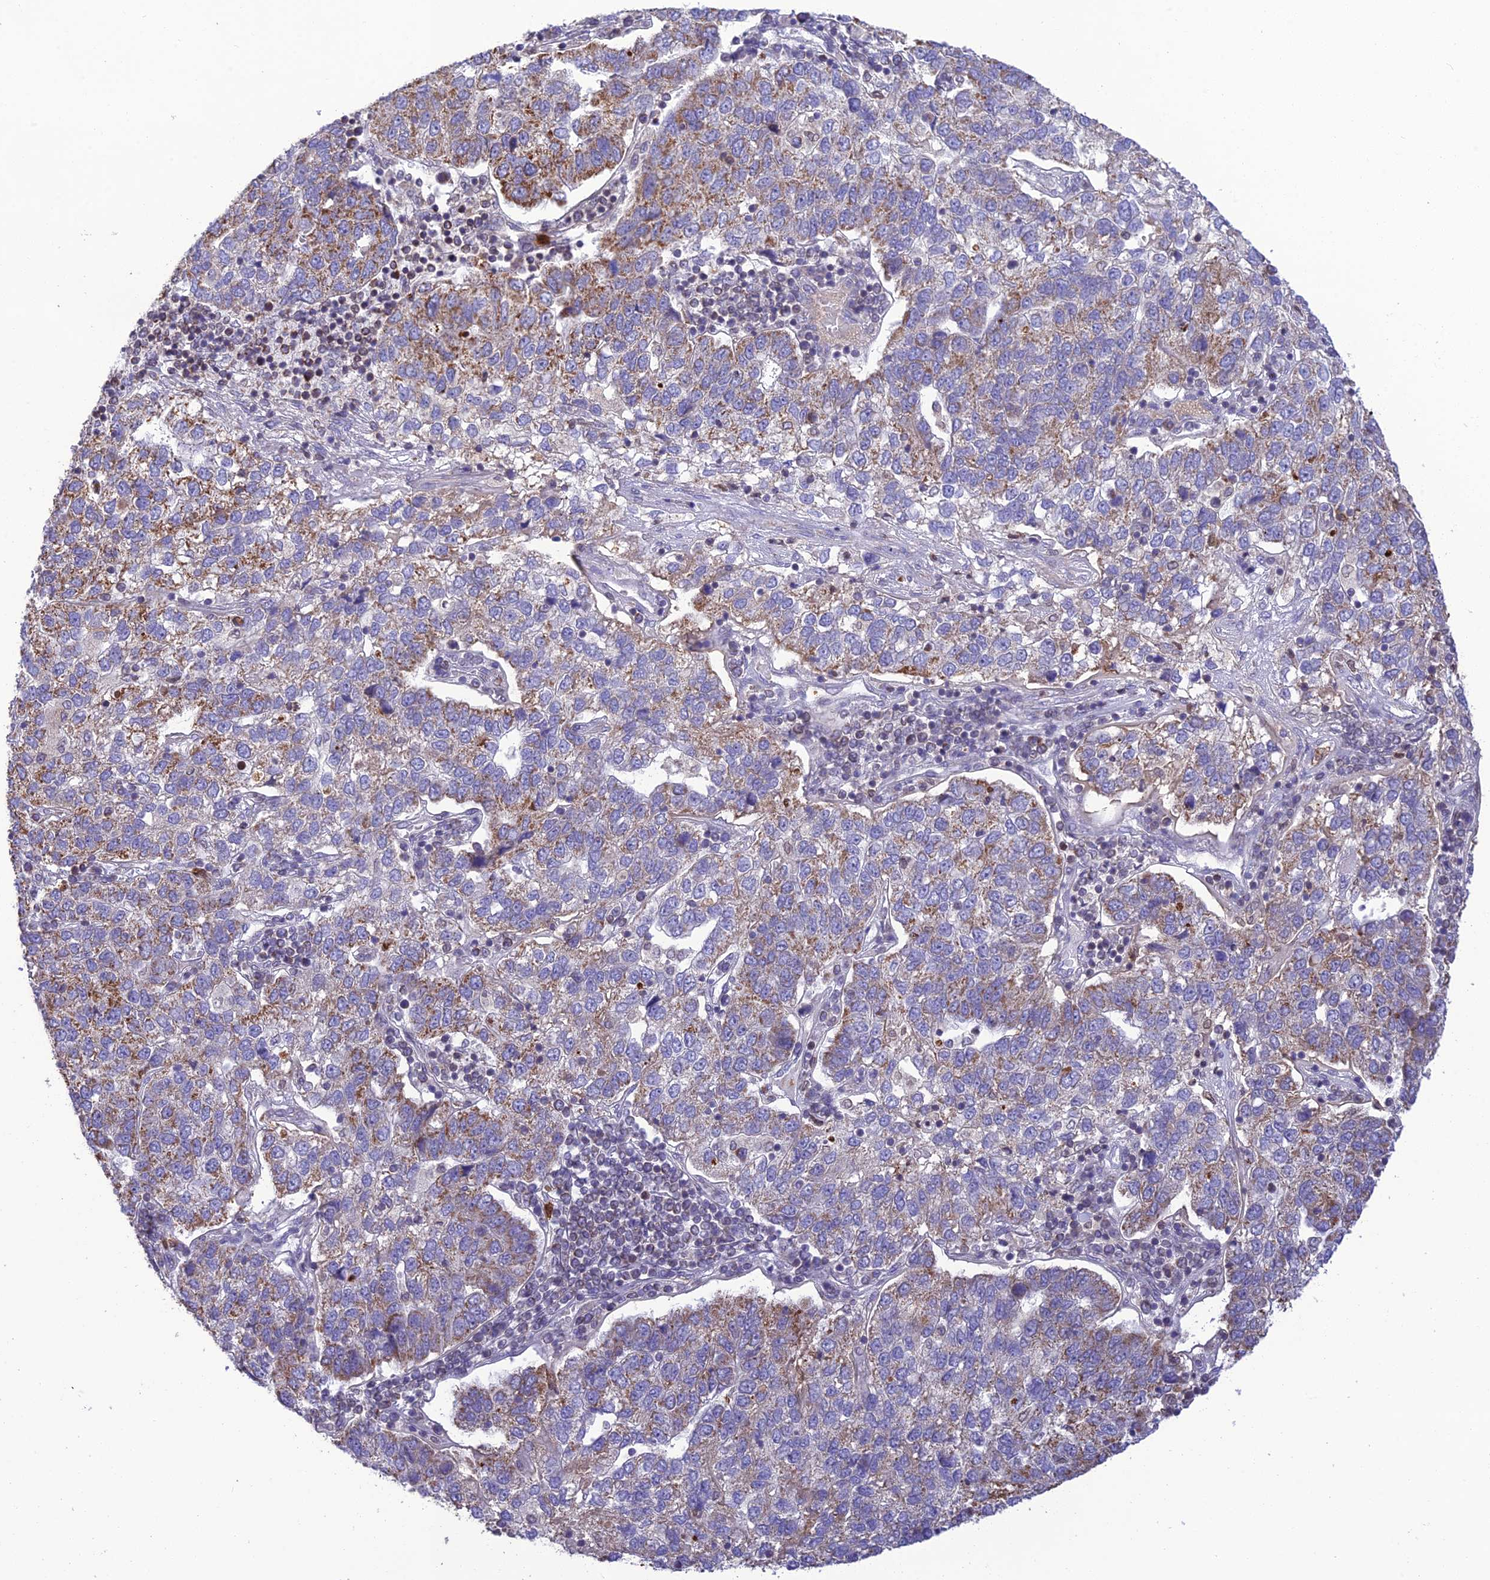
{"staining": {"intensity": "moderate", "quantity": "25%-75%", "location": "cytoplasmic/membranous"}, "tissue": "pancreatic cancer", "cell_type": "Tumor cells", "image_type": "cancer", "snomed": [{"axis": "morphology", "description": "Adenocarcinoma, NOS"}, {"axis": "topography", "description": "Pancreas"}], "caption": "Pancreatic cancer stained with DAB (3,3'-diaminobenzidine) immunohistochemistry (IHC) exhibits medium levels of moderate cytoplasmic/membranous staining in about 25%-75% of tumor cells. The staining is performed using DAB brown chromogen to label protein expression. The nuclei are counter-stained blue using hematoxylin.", "gene": "PKHD1L1", "patient": {"sex": "female", "age": 61}}